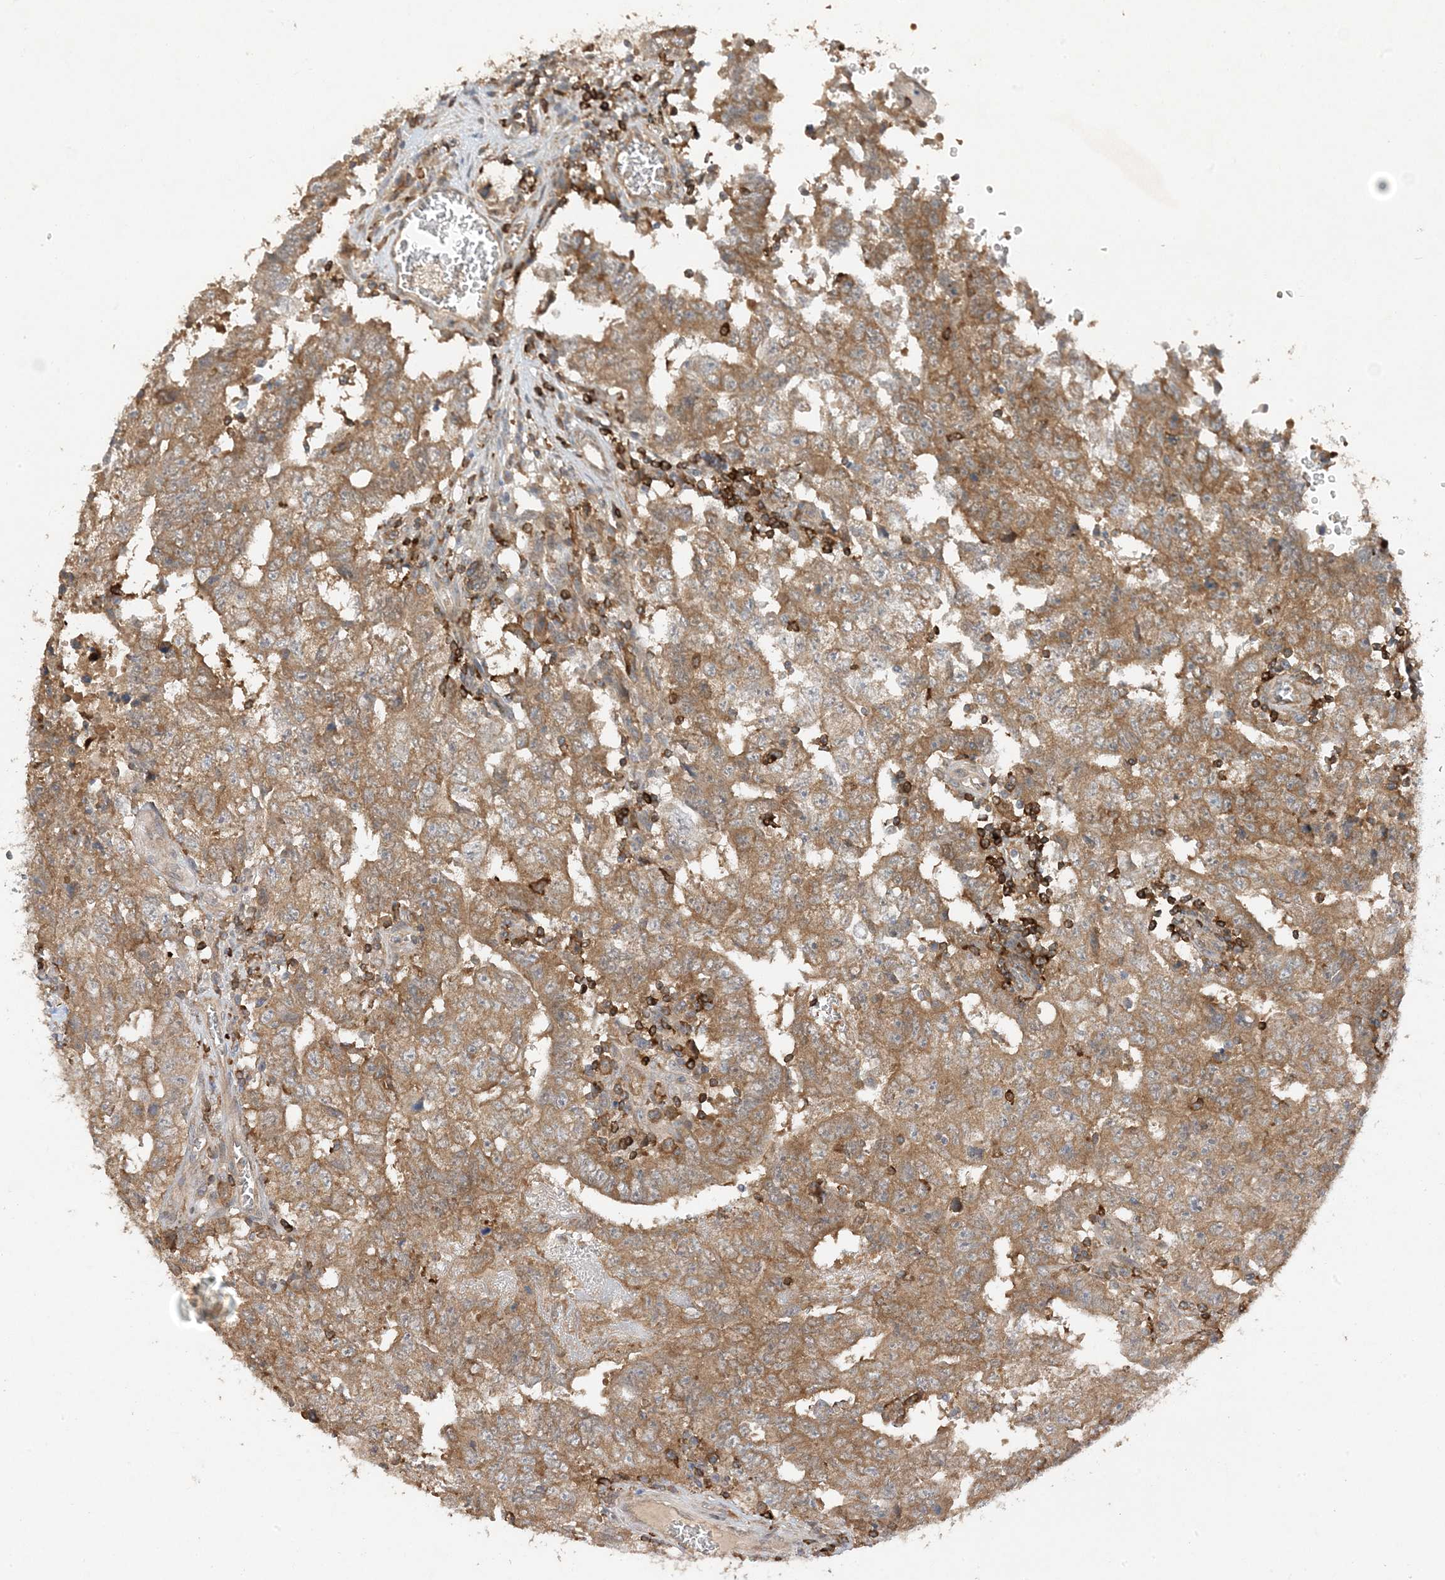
{"staining": {"intensity": "moderate", "quantity": ">75%", "location": "cytoplasmic/membranous"}, "tissue": "testis cancer", "cell_type": "Tumor cells", "image_type": "cancer", "snomed": [{"axis": "morphology", "description": "Carcinoma, Embryonal, NOS"}, {"axis": "topography", "description": "Testis"}], "caption": "Moderate cytoplasmic/membranous staining for a protein is seen in about >75% of tumor cells of testis embryonal carcinoma using IHC.", "gene": "PHACTR2", "patient": {"sex": "male", "age": 26}}